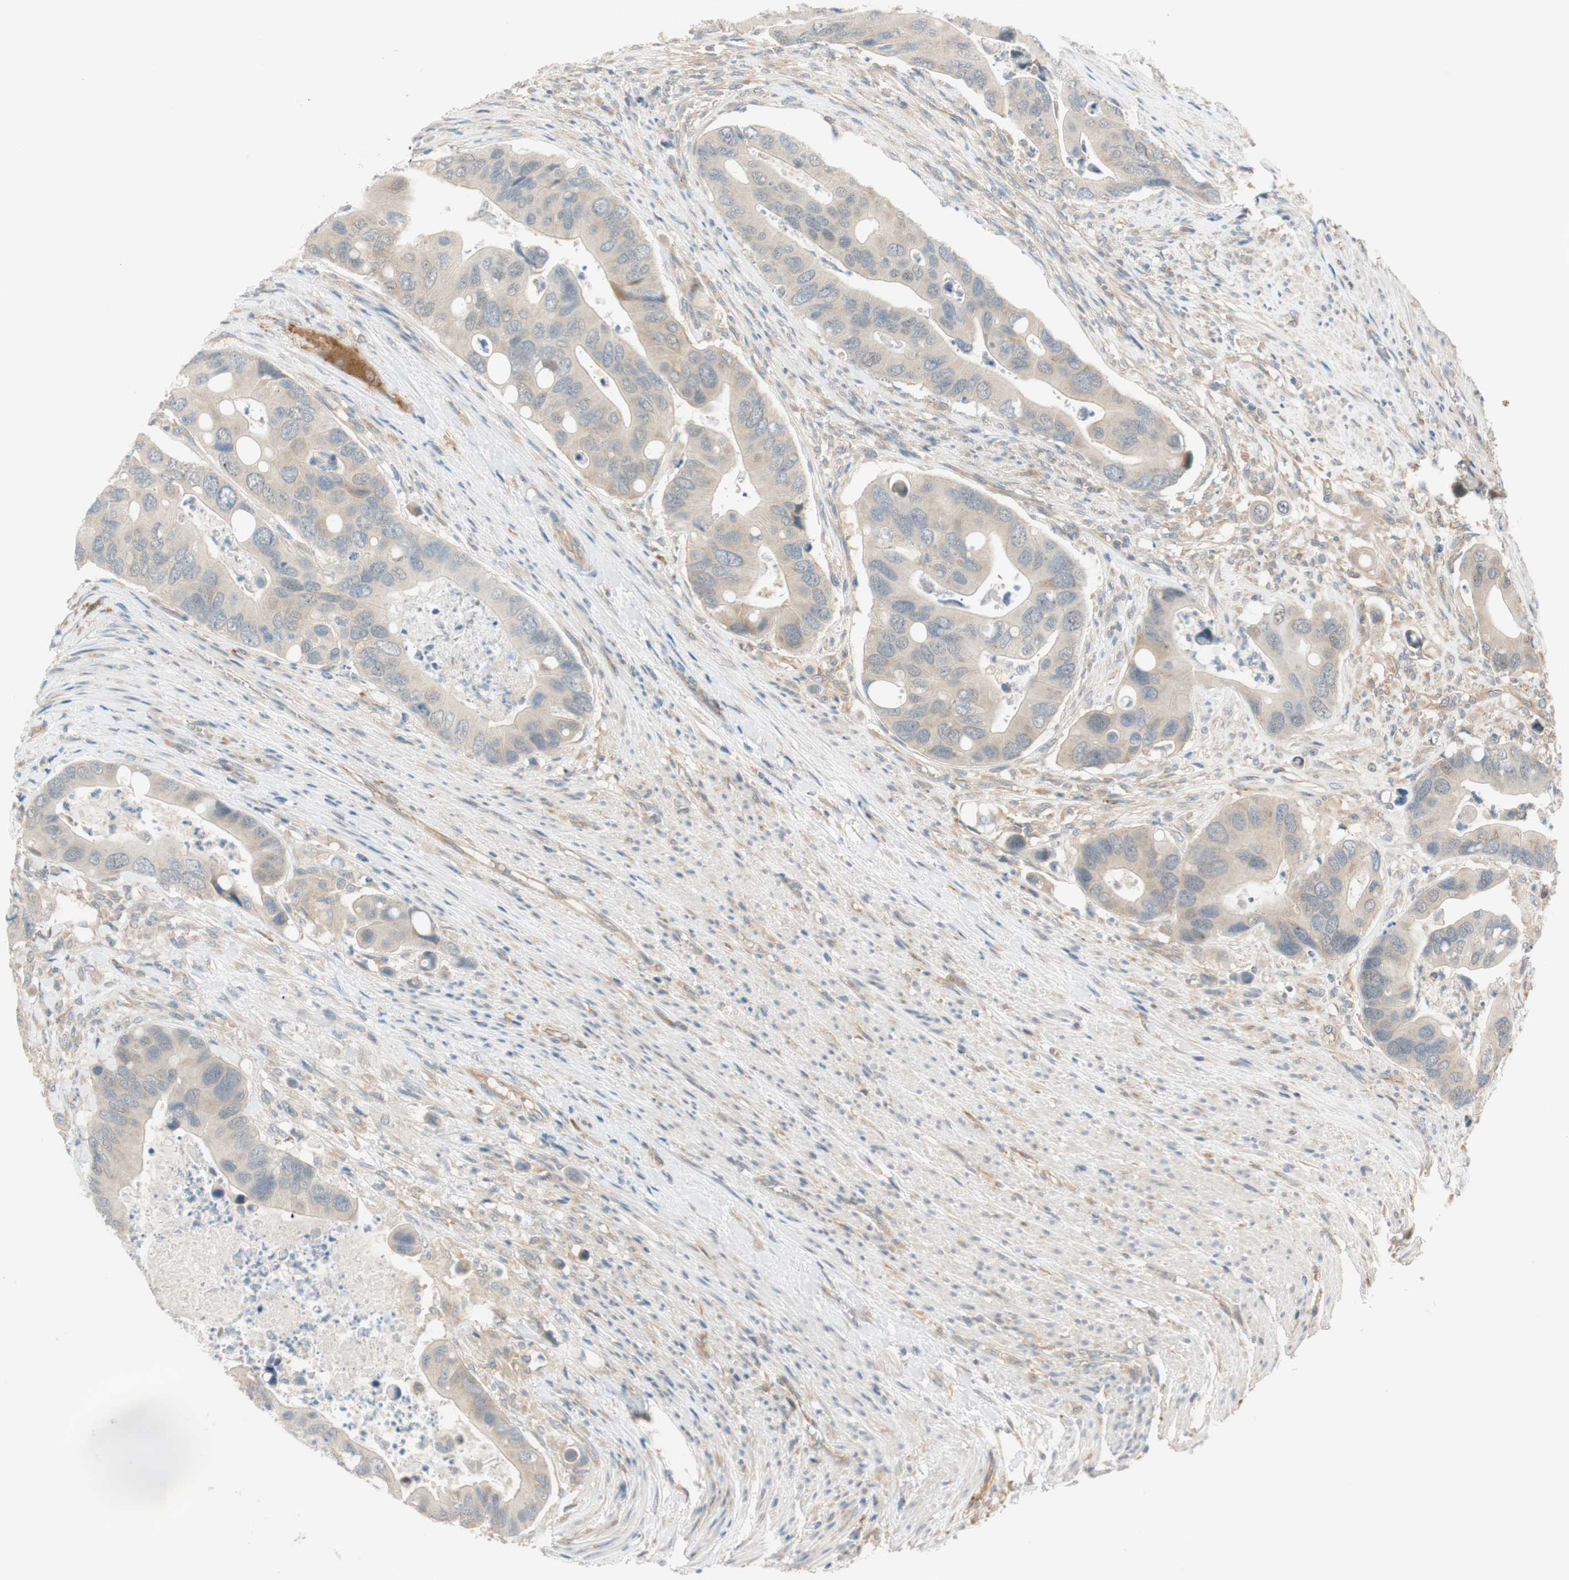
{"staining": {"intensity": "negative", "quantity": "none", "location": "none"}, "tissue": "colorectal cancer", "cell_type": "Tumor cells", "image_type": "cancer", "snomed": [{"axis": "morphology", "description": "Adenocarcinoma, NOS"}, {"axis": "topography", "description": "Rectum"}], "caption": "Colorectal cancer stained for a protein using immunohistochemistry demonstrates no positivity tumor cells.", "gene": "GATD1", "patient": {"sex": "female", "age": 57}}